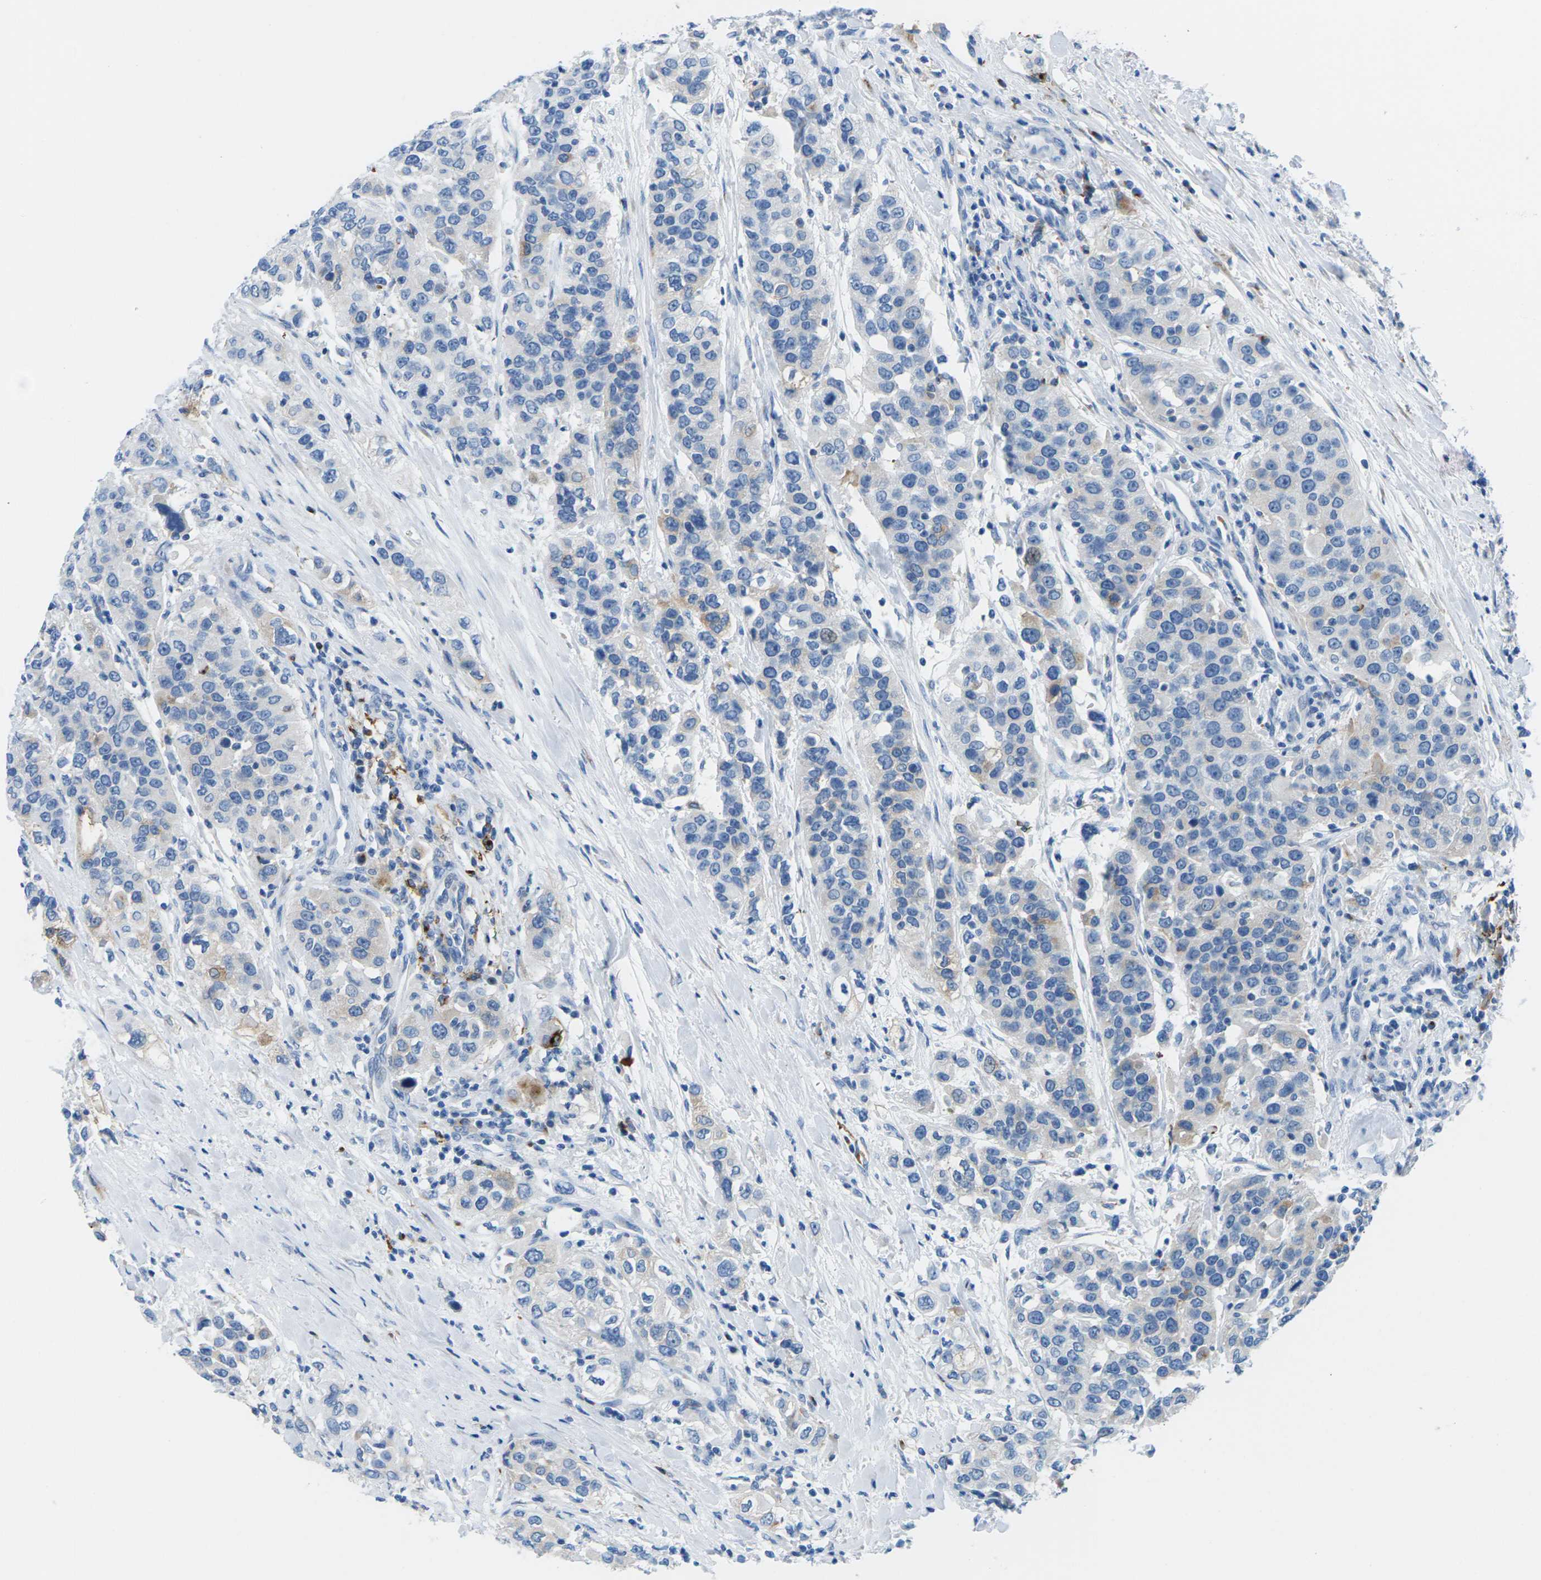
{"staining": {"intensity": "negative", "quantity": "none", "location": "none"}, "tissue": "urothelial cancer", "cell_type": "Tumor cells", "image_type": "cancer", "snomed": [{"axis": "morphology", "description": "Urothelial carcinoma, High grade"}, {"axis": "topography", "description": "Urinary bladder"}], "caption": "An immunohistochemistry image of urothelial cancer is shown. There is no staining in tumor cells of urothelial cancer. The staining is performed using DAB (3,3'-diaminobenzidine) brown chromogen with nuclei counter-stained in using hematoxylin.", "gene": "SYNGR2", "patient": {"sex": "female", "age": 80}}